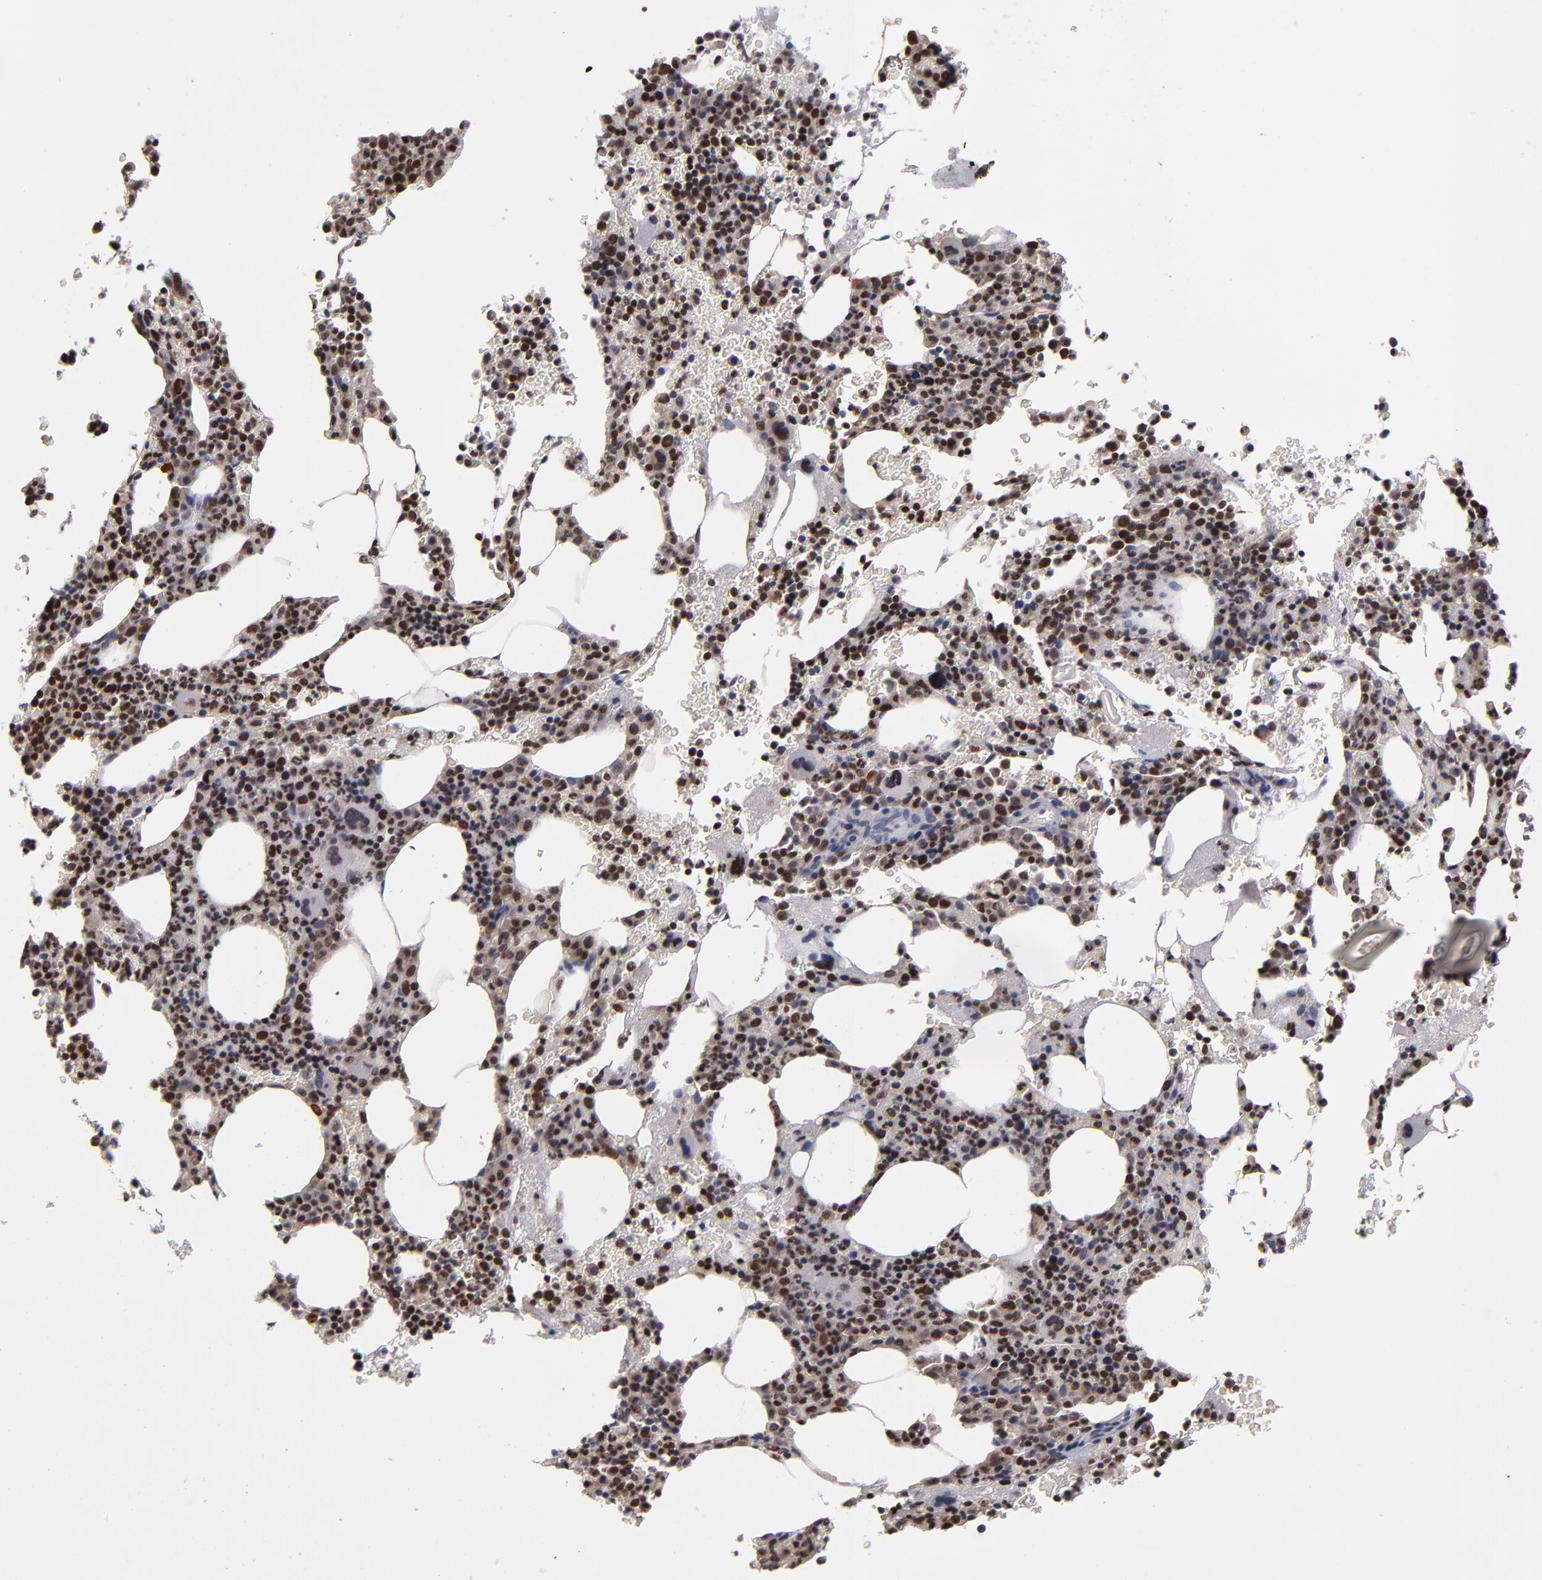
{"staining": {"intensity": "strong", "quantity": ">75%", "location": "nuclear"}, "tissue": "bone marrow", "cell_type": "Hematopoietic cells", "image_type": "normal", "snomed": [{"axis": "morphology", "description": "Normal tissue, NOS"}, {"axis": "topography", "description": "Bone marrow"}], "caption": "Approximately >75% of hematopoietic cells in benign human bone marrow reveal strong nuclear protein positivity as visualized by brown immunohistochemical staining.", "gene": "KDM6A", "patient": {"sex": "male", "age": 82}}